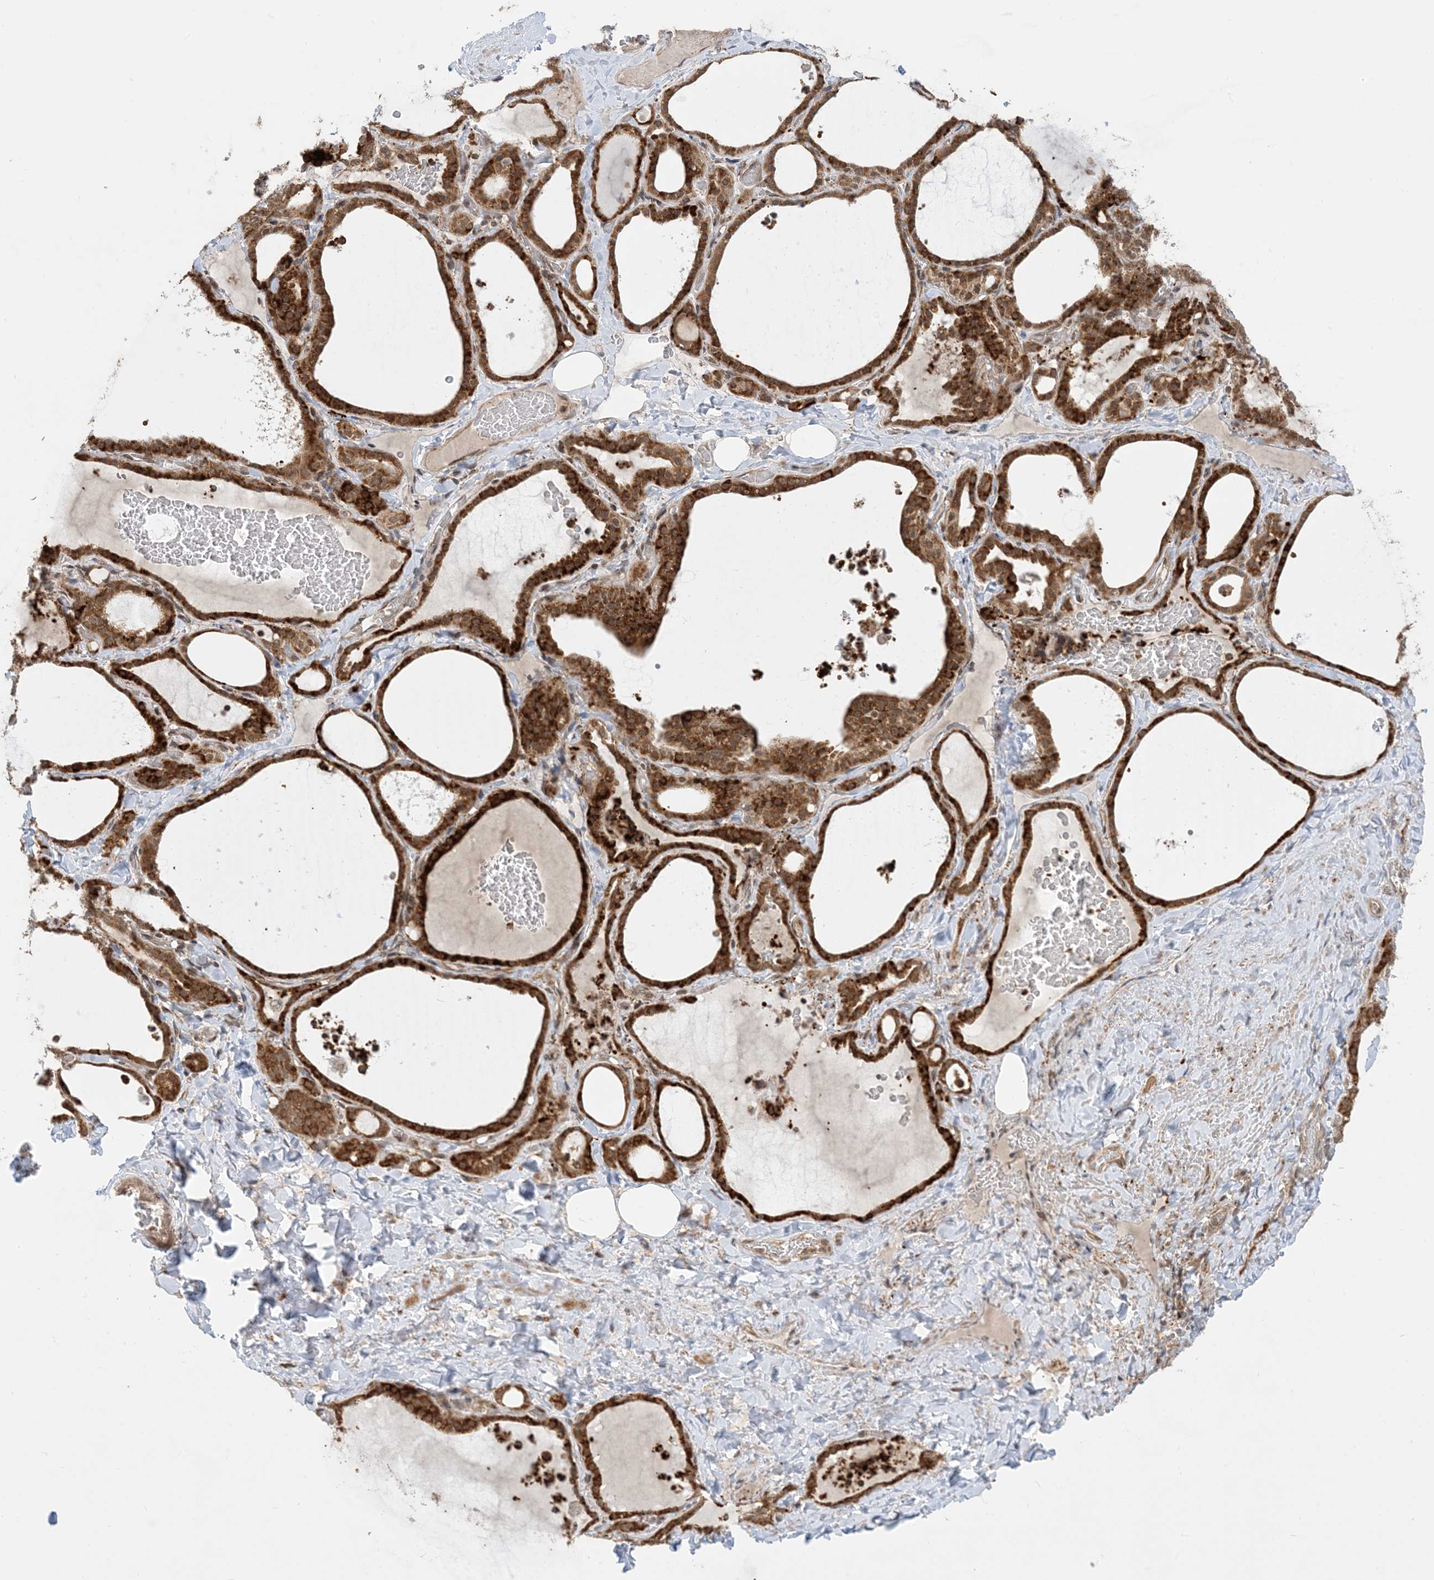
{"staining": {"intensity": "strong", "quantity": ">75%", "location": "cytoplasmic/membranous"}, "tissue": "thyroid gland", "cell_type": "Glandular cells", "image_type": "normal", "snomed": [{"axis": "morphology", "description": "Normal tissue, NOS"}, {"axis": "topography", "description": "Thyroid gland"}], "caption": "IHC of benign human thyroid gland reveals high levels of strong cytoplasmic/membranous positivity in approximately >75% of glandular cells.", "gene": "METTL21A", "patient": {"sex": "female", "age": 22}}